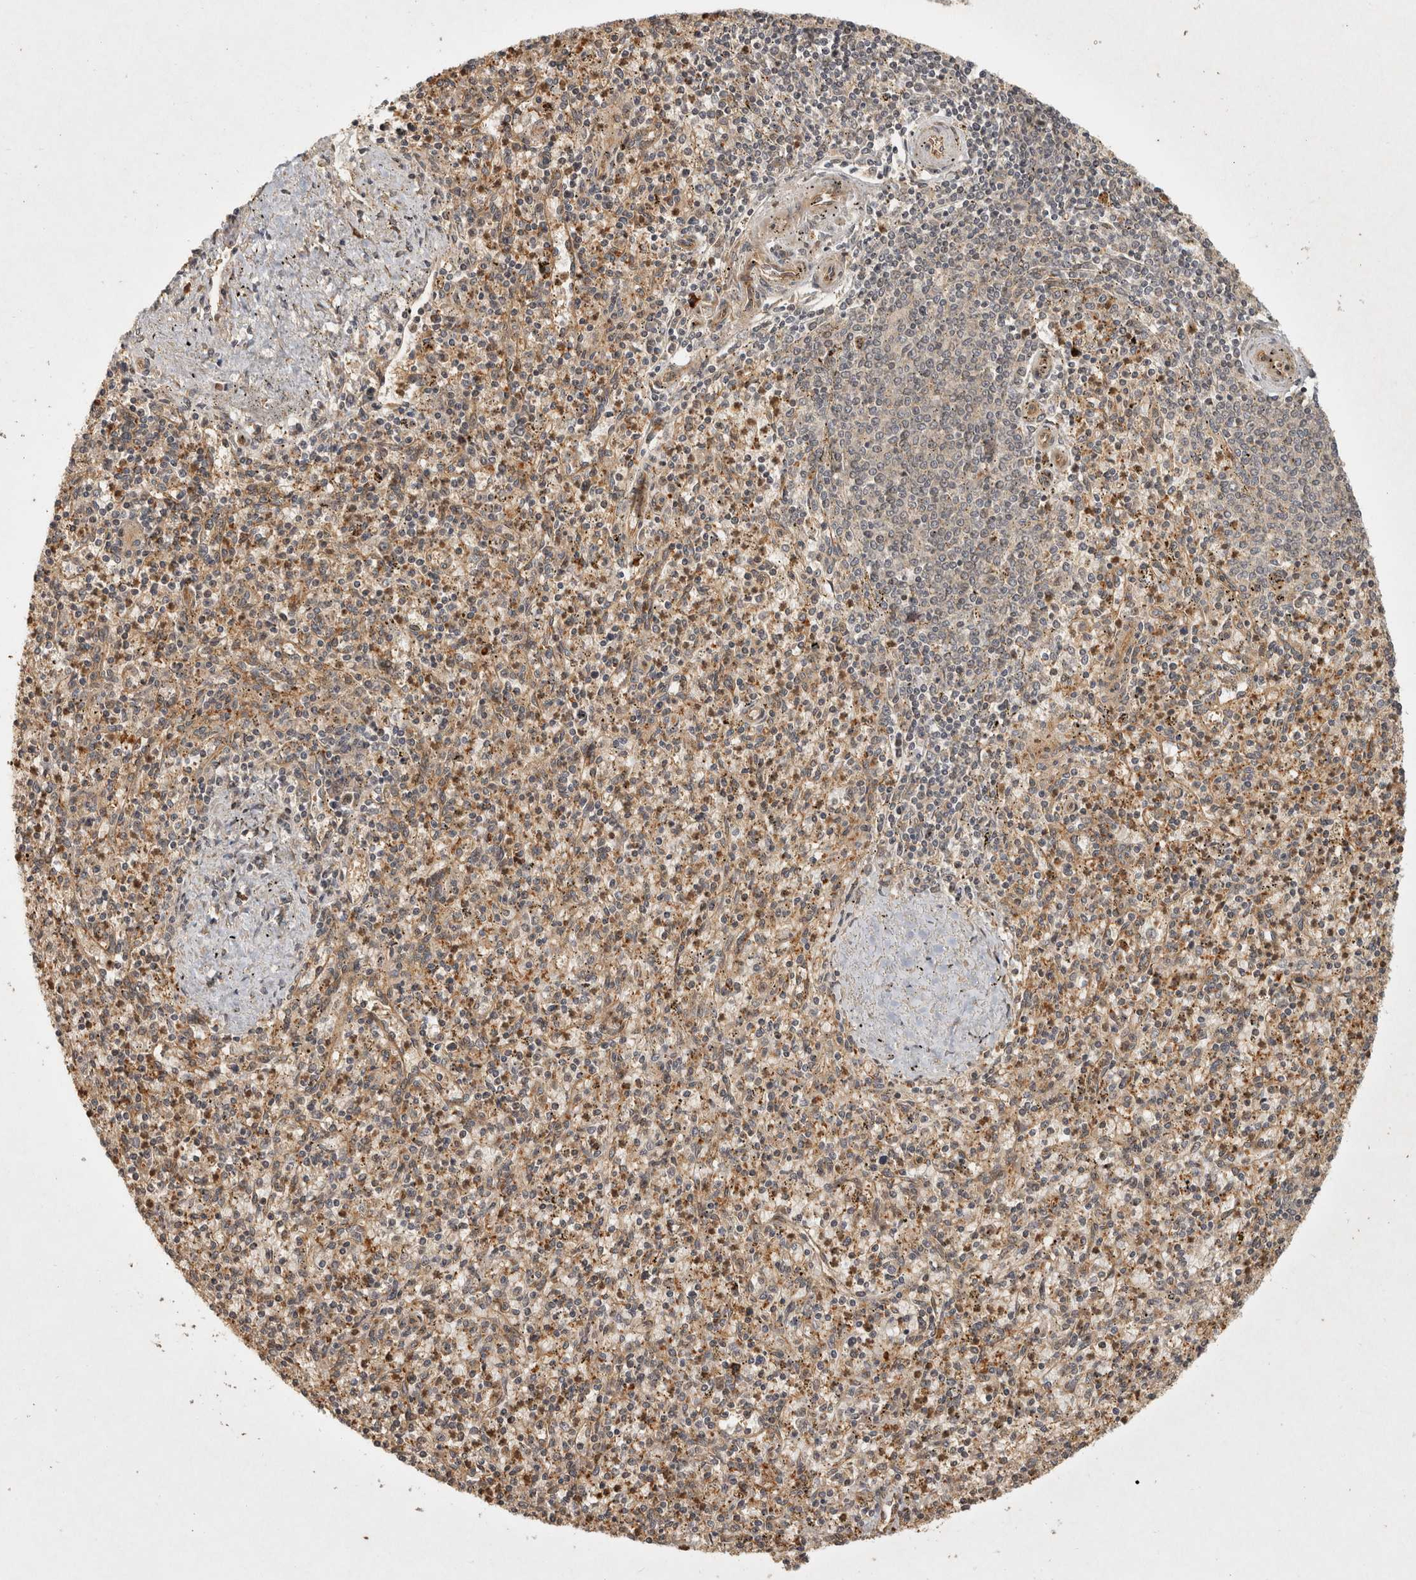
{"staining": {"intensity": "moderate", "quantity": "25%-75%", "location": "cytoplasmic/membranous"}, "tissue": "spleen", "cell_type": "Cells in red pulp", "image_type": "normal", "snomed": [{"axis": "morphology", "description": "Normal tissue, NOS"}, {"axis": "topography", "description": "Spleen"}], "caption": "Immunohistochemical staining of normal spleen shows moderate cytoplasmic/membranous protein expression in about 25%-75% of cells in red pulp.", "gene": "CAMSAP2", "patient": {"sex": "male", "age": 72}}